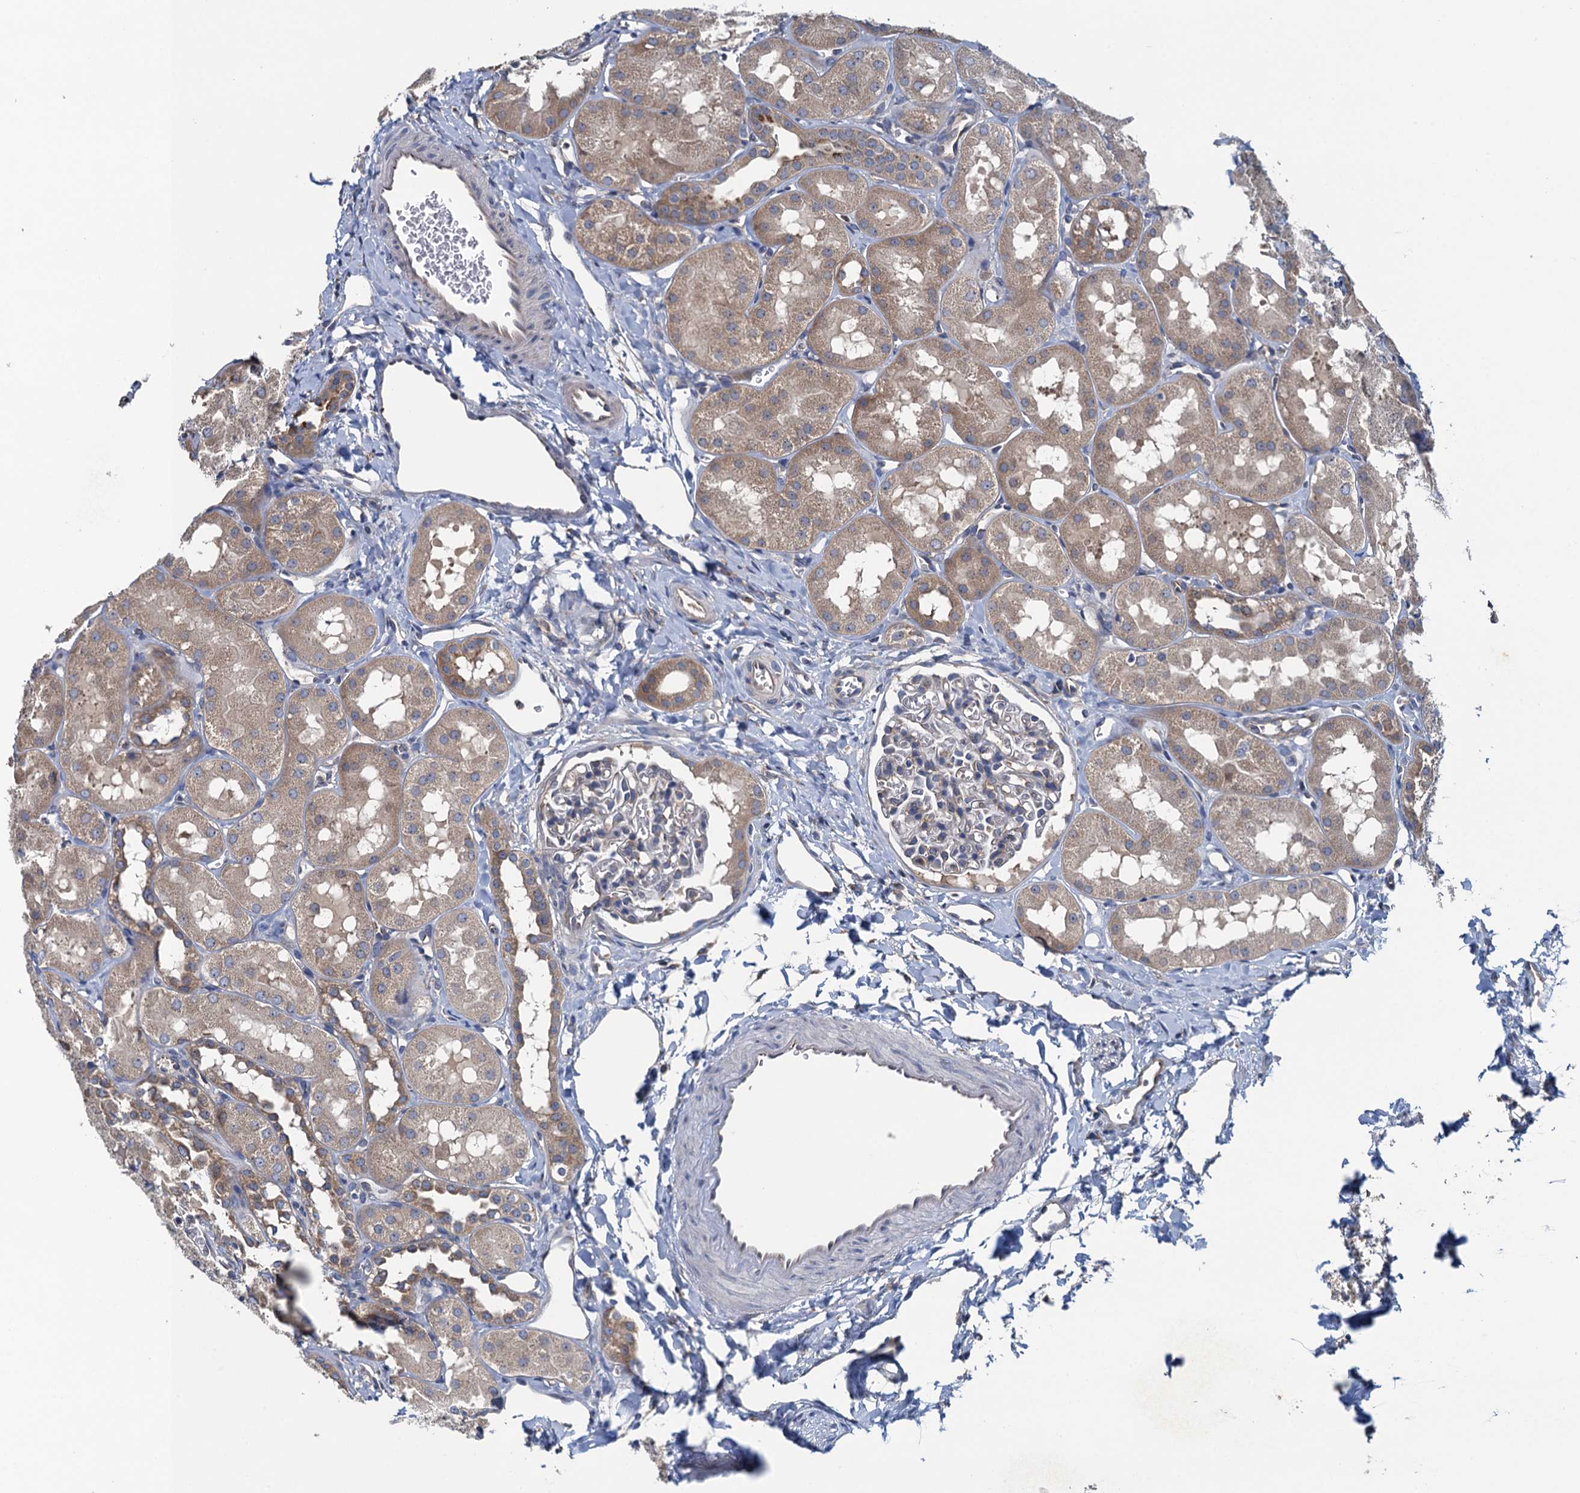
{"staining": {"intensity": "negative", "quantity": "none", "location": "none"}, "tissue": "kidney", "cell_type": "Cells in glomeruli", "image_type": "normal", "snomed": [{"axis": "morphology", "description": "Normal tissue, NOS"}, {"axis": "topography", "description": "Kidney"}, {"axis": "topography", "description": "Urinary bladder"}], "caption": "There is no significant positivity in cells in glomeruli of kidney. (DAB (3,3'-diaminobenzidine) IHC with hematoxylin counter stain).", "gene": "ADCY9", "patient": {"sex": "male", "age": 16}}